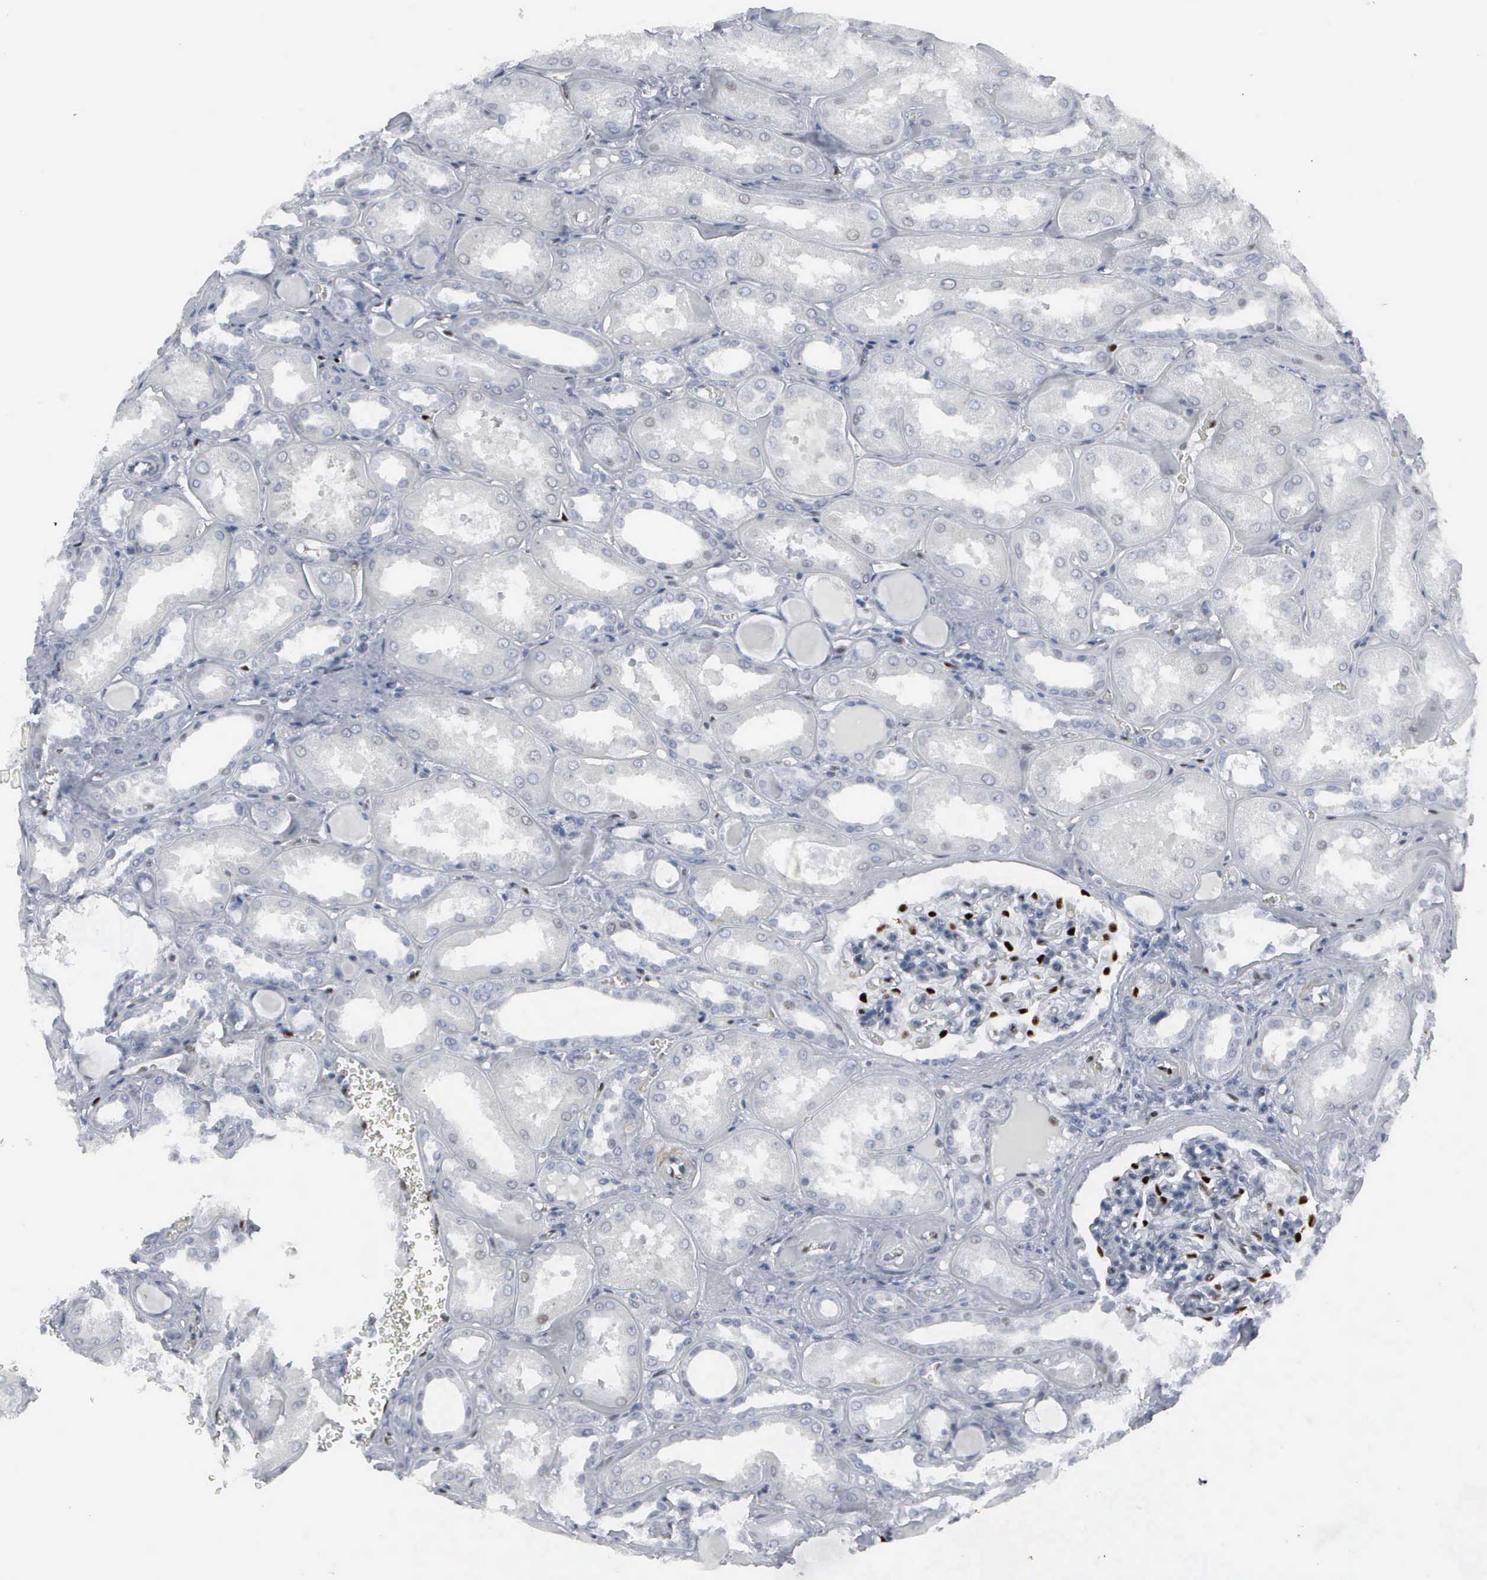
{"staining": {"intensity": "strong", "quantity": "<25%", "location": "nuclear"}, "tissue": "kidney", "cell_type": "Cells in glomeruli", "image_type": "normal", "snomed": [{"axis": "morphology", "description": "Normal tissue, NOS"}, {"axis": "topography", "description": "Kidney"}], "caption": "About <25% of cells in glomeruli in normal kidney display strong nuclear protein positivity as visualized by brown immunohistochemical staining.", "gene": "CCND3", "patient": {"sex": "male", "age": 61}}